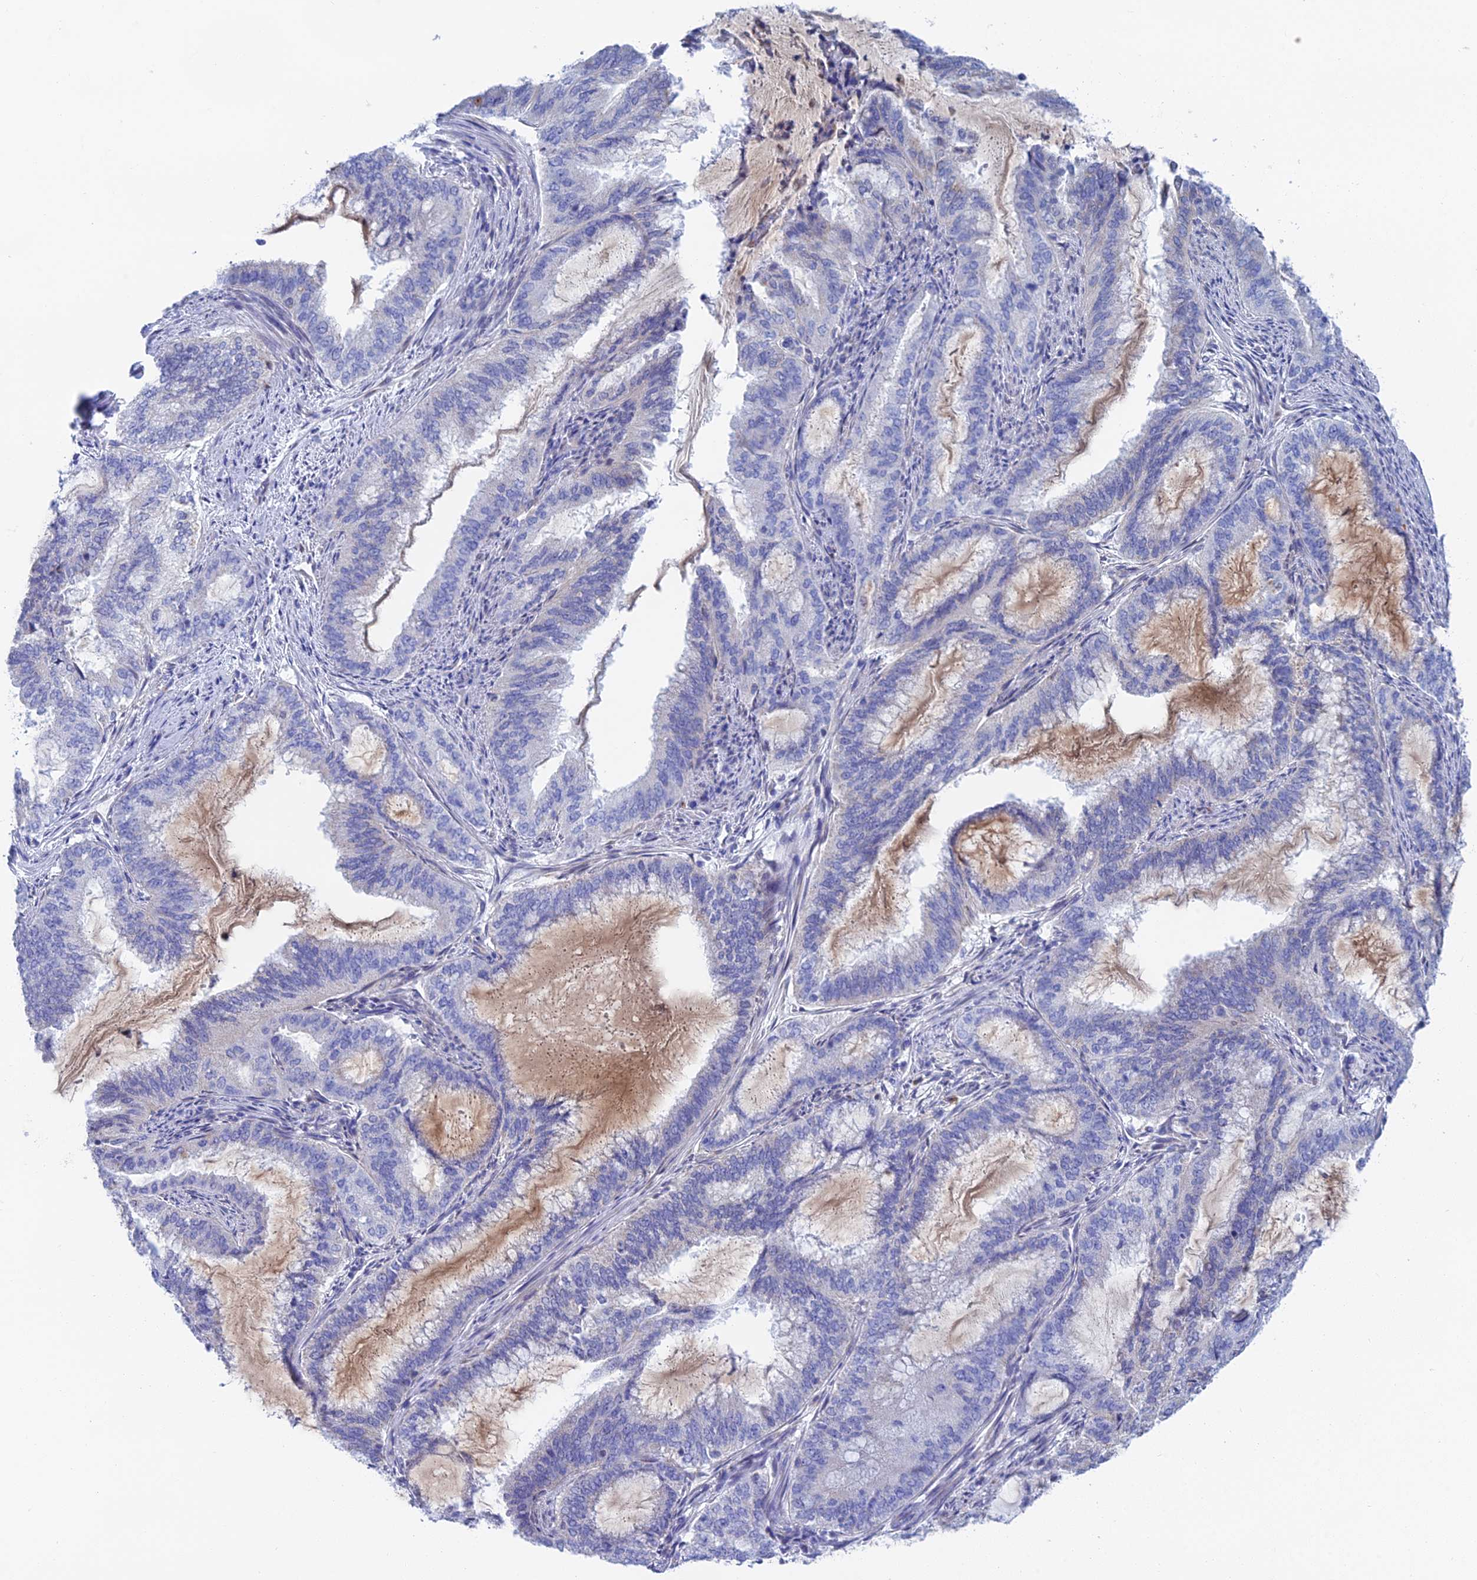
{"staining": {"intensity": "negative", "quantity": "none", "location": "none"}, "tissue": "endometrial cancer", "cell_type": "Tumor cells", "image_type": "cancer", "snomed": [{"axis": "morphology", "description": "Adenocarcinoma, NOS"}, {"axis": "topography", "description": "Endometrium"}], "caption": "A histopathology image of endometrial adenocarcinoma stained for a protein displays no brown staining in tumor cells. (Immunohistochemistry (ihc), brightfield microscopy, high magnification).", "gene": "CFAP210", "patient": {"sex": "female", "age": 51}}